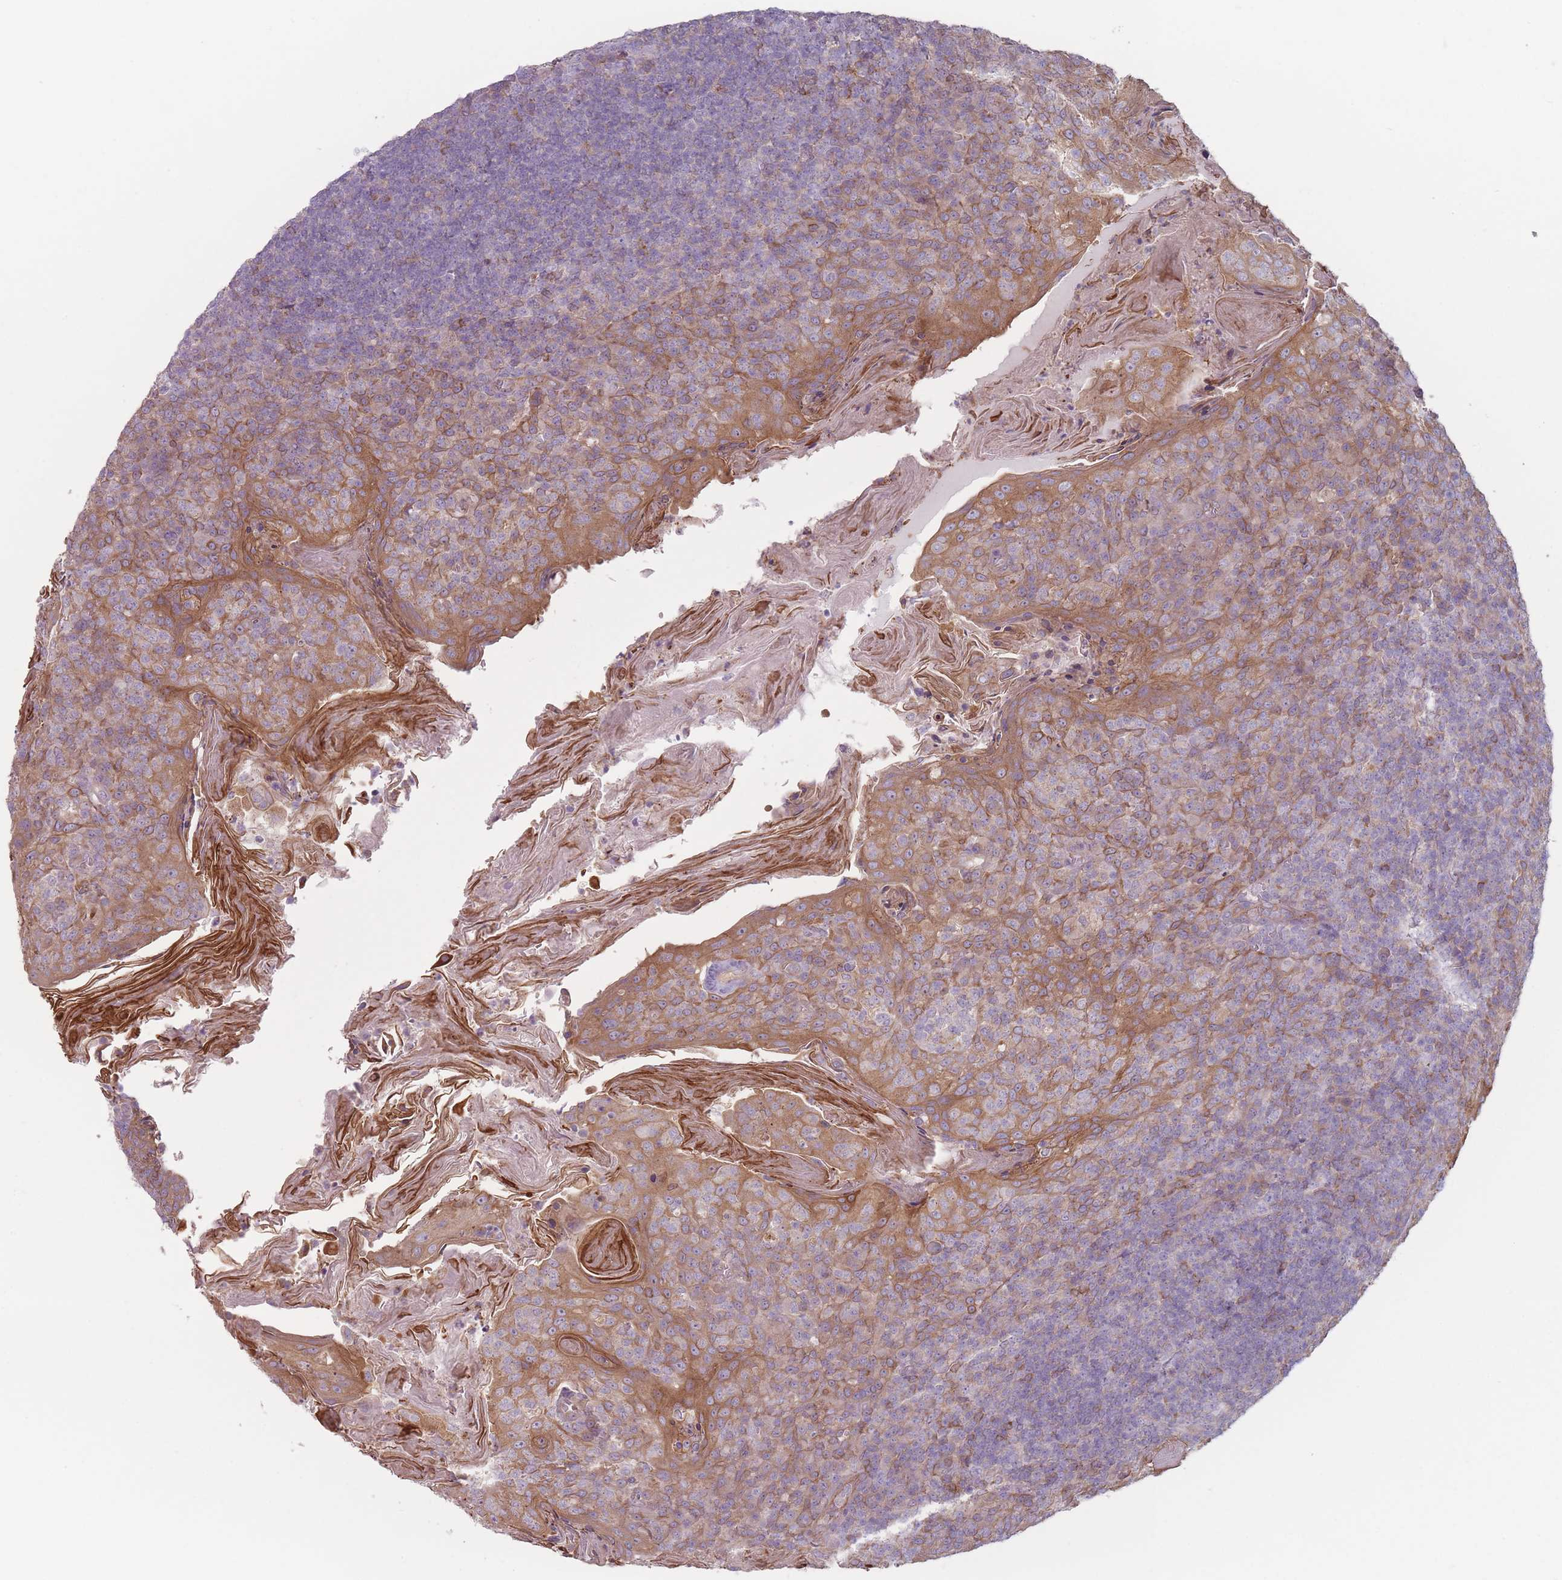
{"staining": {"intensity": "weak", "quantity": "<25%", "location": "cytoplasmic/membranous"}, "tissue": "tonsil", "cell_type": "Germinal center cells", "image_type": "normal", "snomed": [{"axis": "morphology", "description": "Normal tissue, NOS"}, {"axis": "topography", "description": "Tonsil"}], "caption": "High magnification brightfield microscopy of unremarkable tonsil stained with DAB (brown) and counterstained with hematoxylin (blue): germinal center cells show no significant staining. The staining is performed using DAB (3,3'-diaminobenzidine) brown chromogen with nuclei counter-stained in using hematoxylin.", "gene": "HSBP1L1", "patient": {"sex": "female", "age": 10}}